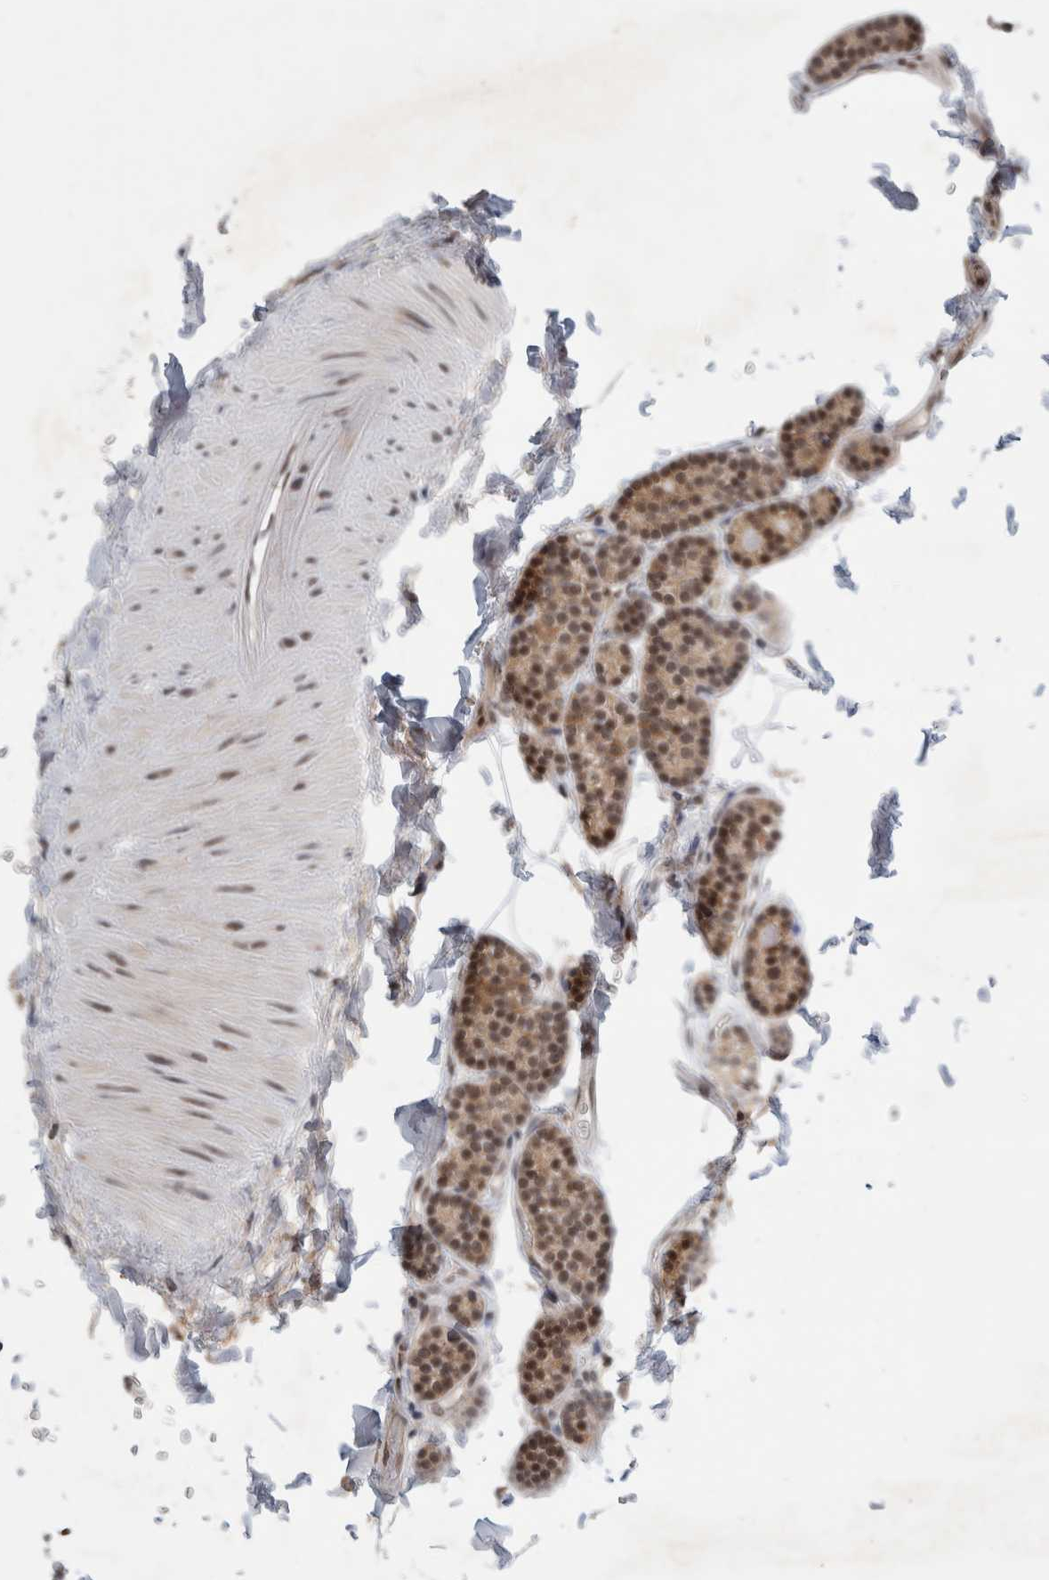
{"staining": {"intensity": "moderate", "quantity": "25%-75%", "location": "cytoplasmic/membranous,nuclear"}, "tissue": "parathyroid gland", "cell_type": "Glandular cells", "image_type": "normal", "snomed": [{"axis": "morphology", "description": "Normal tissue, NOS"}, {"axis": "topography", "description": "Parathyroid gland"}], "caption": "Brown immunohistochemical staining in benign human parathyroid gland exhibits moderate cytoplasmic/membranous,nuclear positivity in about 25%-75% of glandular cells.", "gene": "NCAPG2", "patient": {"sex": "male", "age": 52}}